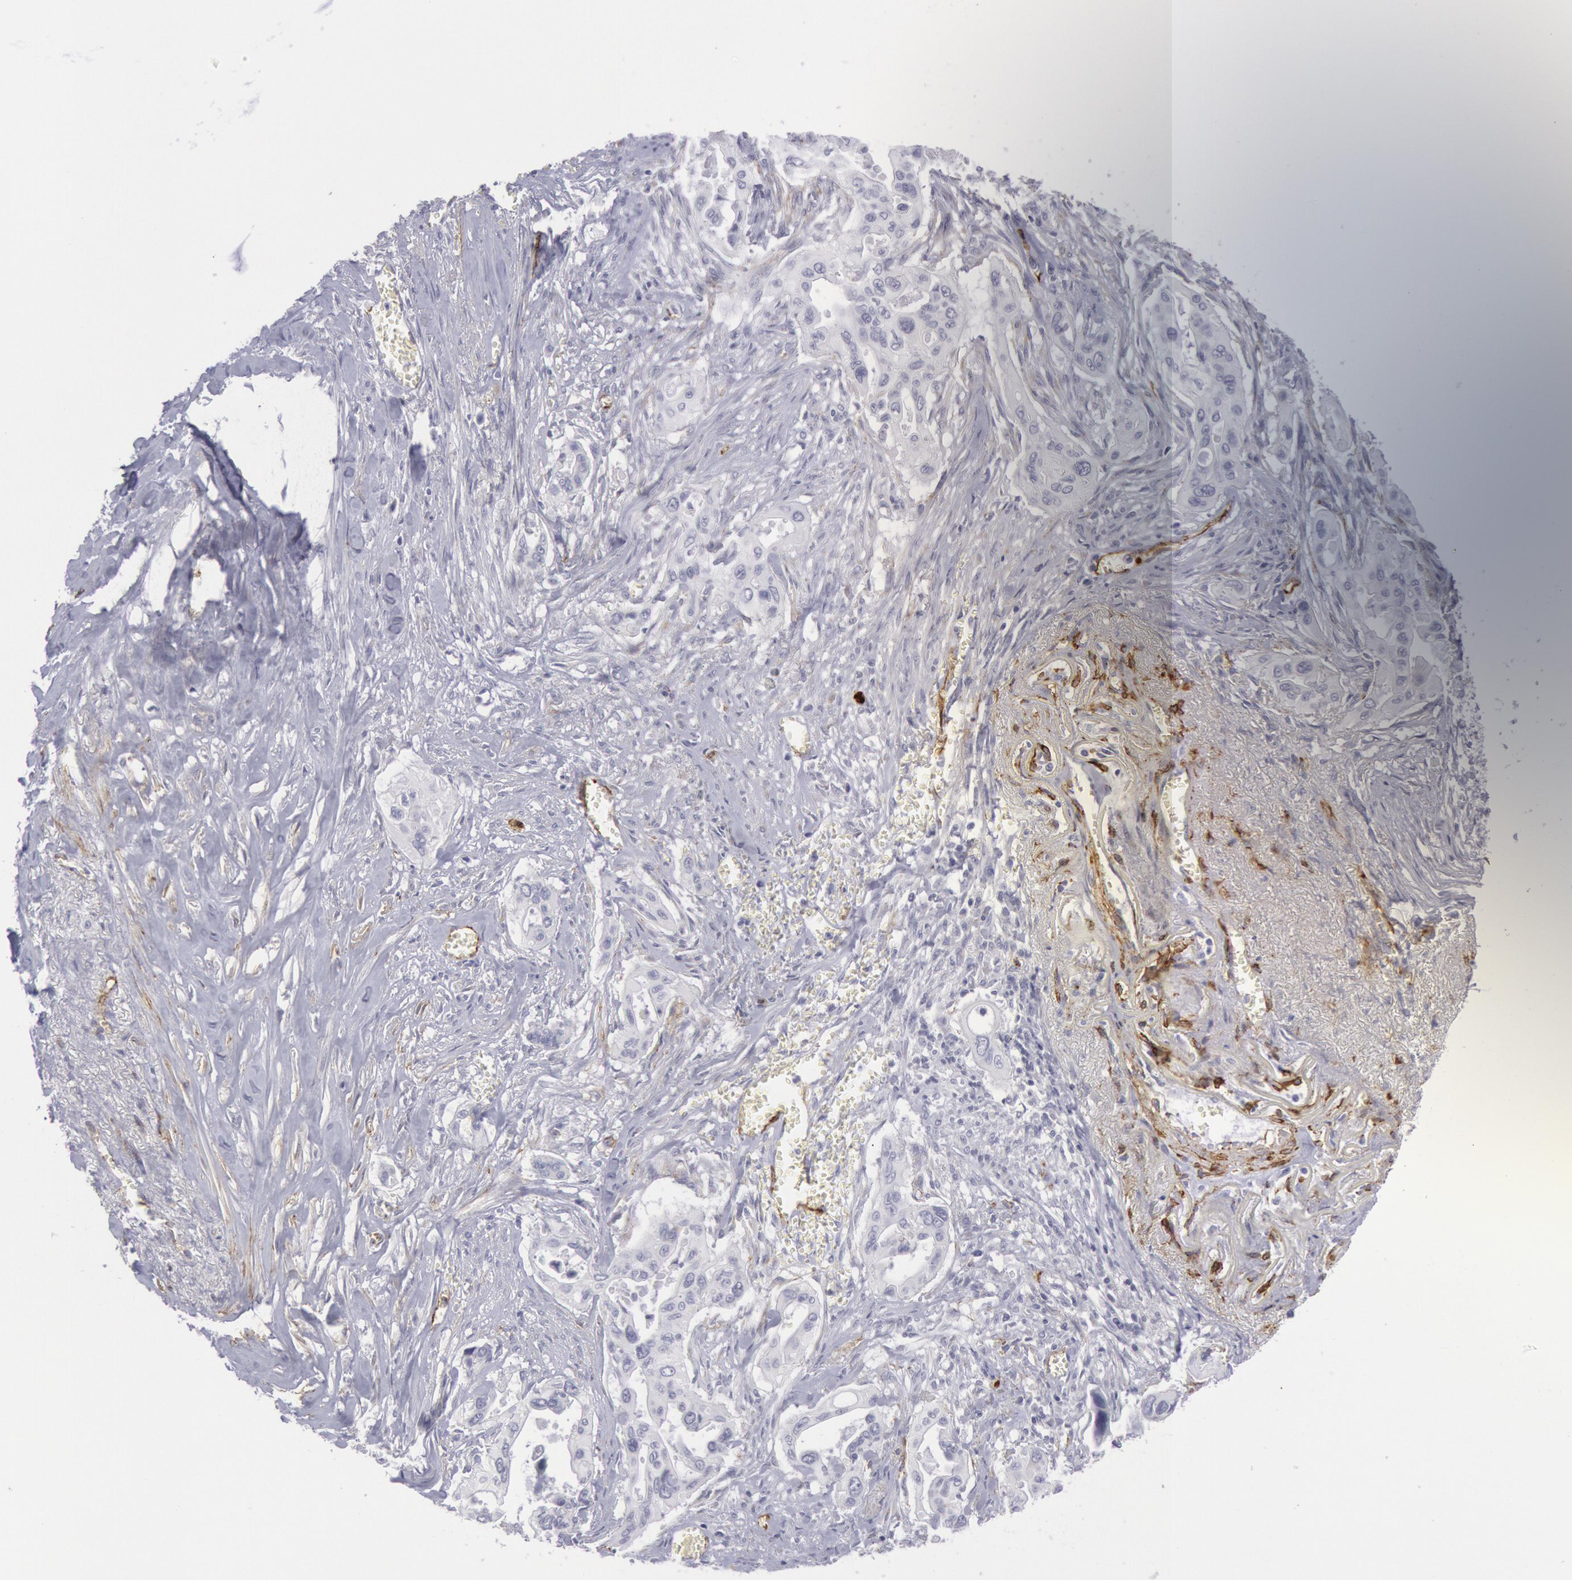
{"staining": {"intensity": "negative", "quantity": "none", "location": "none"}, "tissue": "pancreatic cancer", "cell_type": "Tumor cells", "image_type": "cancer", "snomed": [{"axis": "morphology", "description": "Adenocarcinoma, NOS"}, {"axis": "topography", "description": "Pancreas"}], "caption": "Immunohistochemical staining of human pancreatic cancer (adenocarcinoma) demonstrates no significant expression in tumor cells. The staining is performed using DAB (3,3'-diaminobenzidine) brown chromogen with nuclei counter-stained in using hematoxylin.", "gene": "CDH13", "patient": {"sex": "male", "age": 77}}